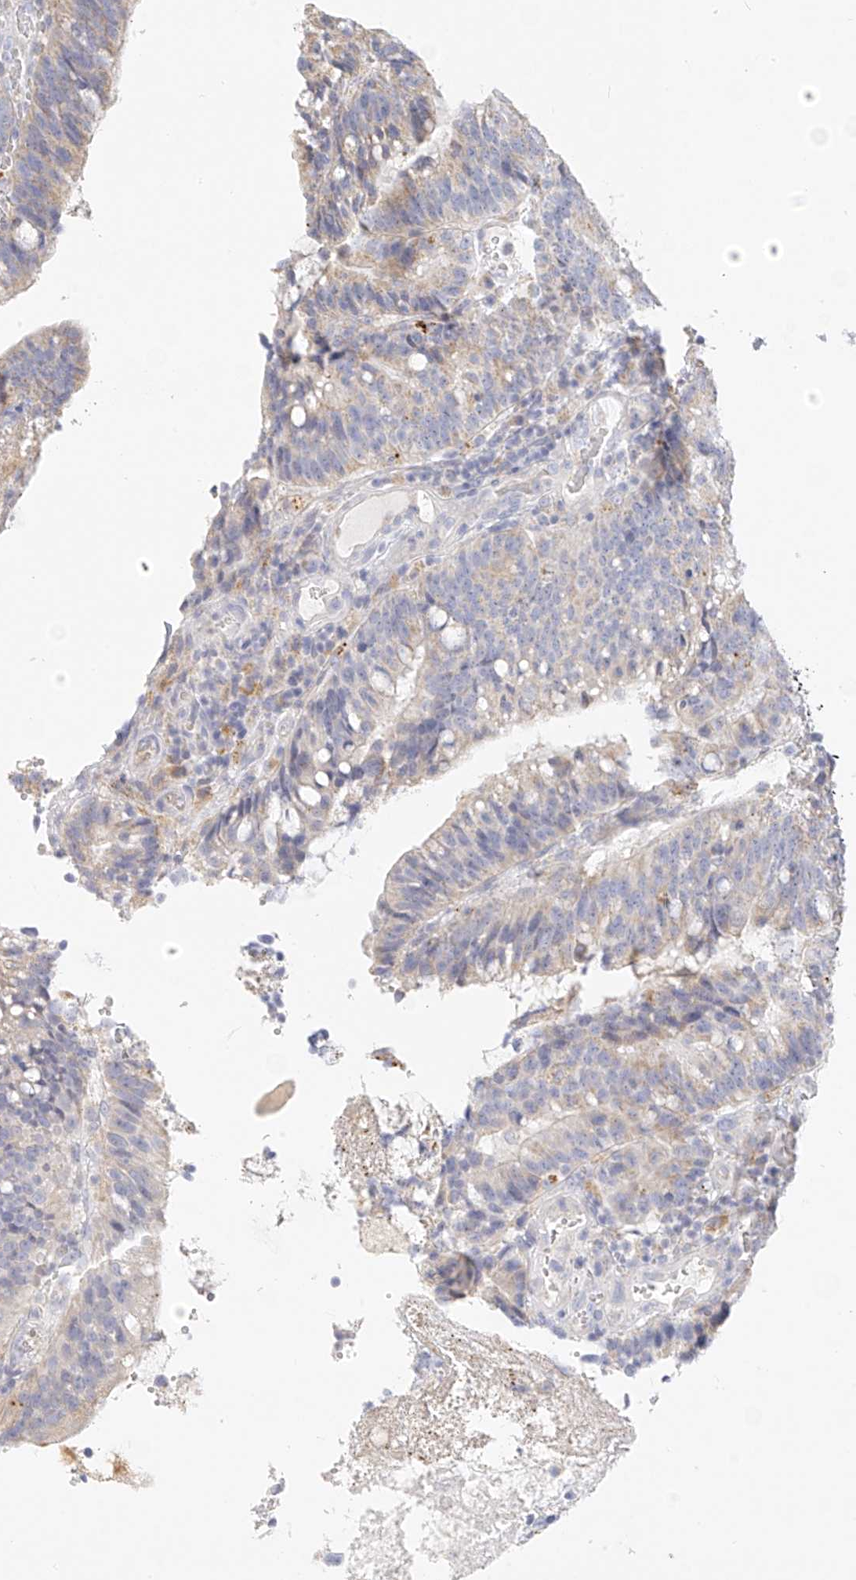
{"staining": {"intensity": "weak", "quantity": "<25%", "location": "cytoplasmic/membranous"}, "tissue": "colorectal cancer", "cell_type": "Tumor cells", "image_type": "cancer", "snomed": [{"axis": "morphology", "description": "Adenocarcinoma, NOS"}, {"axis": "topography", "description": "Colon"}], "caption": "Micrograph shows no significant protein positivity in tumor cells of adenocarcinoma (colorectal).", "gene": "ZNF404", "patient": {"sex": "female", "age": 66}}